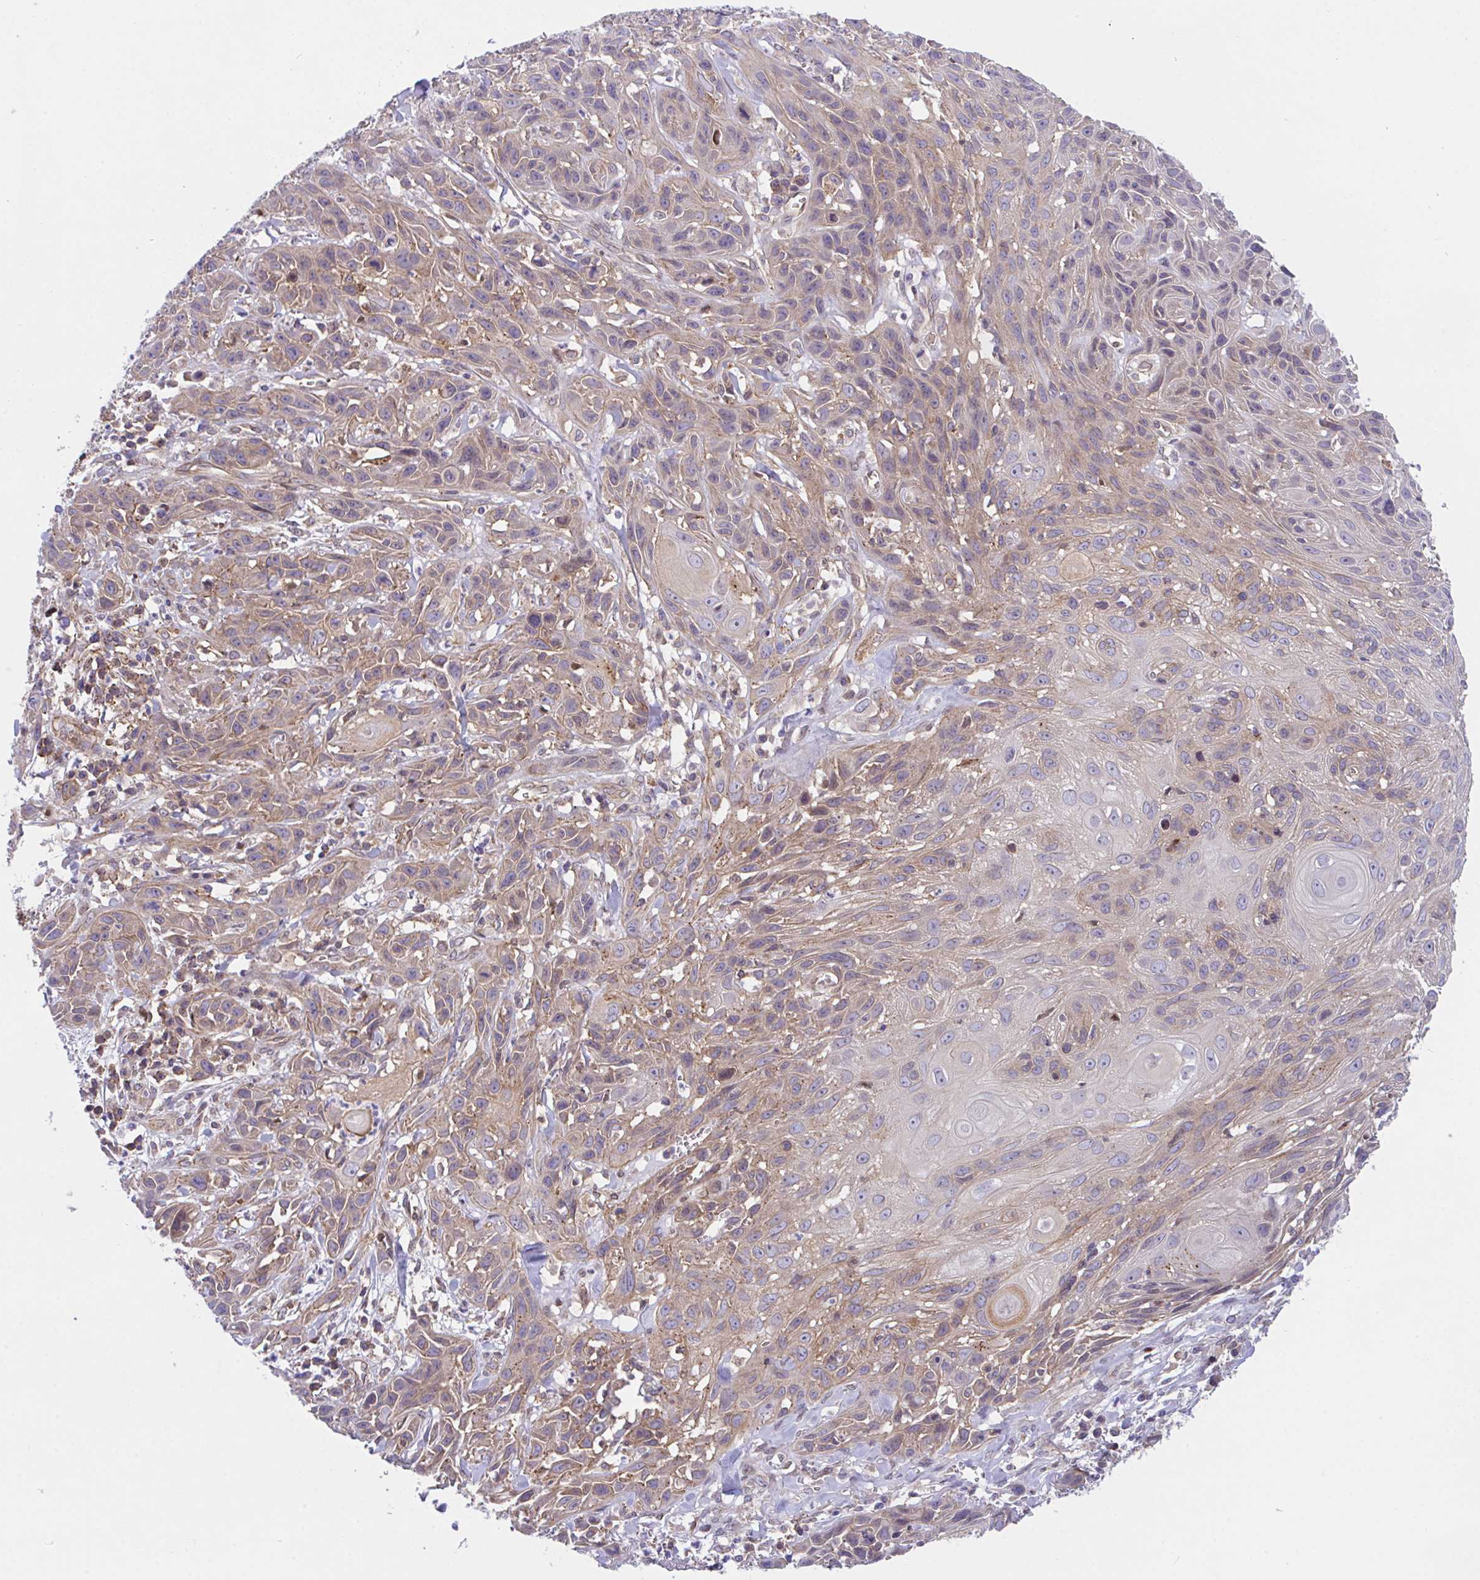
{"staining": {"intensity": "weak", "quantity": "<25%", "location": "cytoplasmic/membranous"}, "tissue": "skin cancer", "cell_type": "Tumor cells", "image_type": "cancer", "snomed": [{"axis": "morphology", "description": "Squamous cell carcinoma, NOS"}, {"axis": "topography", "description": "Skin"}, {"axis": "topography", "description": "Vulva"}], "caption": "An image of human skin squamous cell carcinoma is negative for staining in tumor cells.", "gene": "ZBED3", "patient": {"sex": "female", "age": 83}}